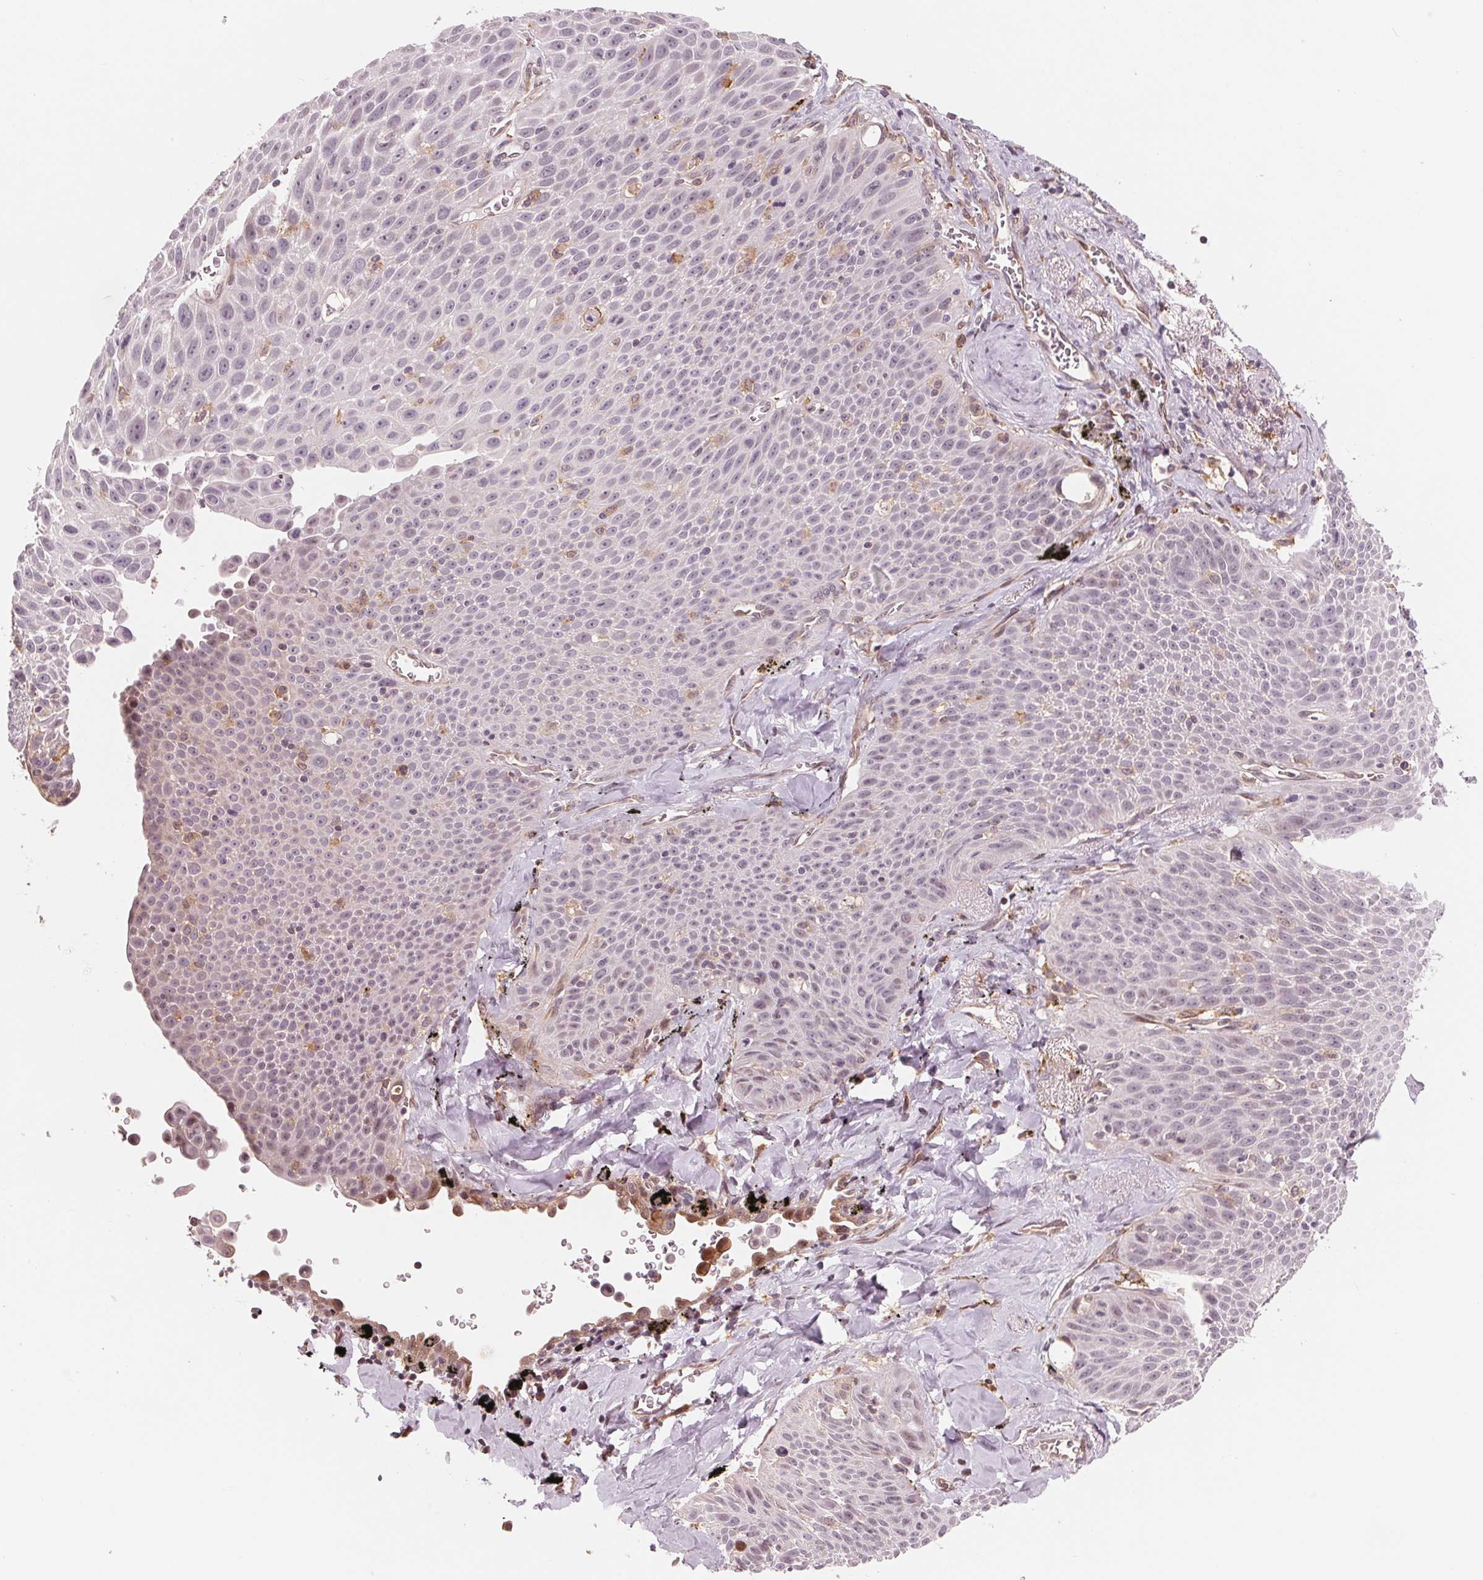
{"staining": {"intensity": "negative", "quantity": "none", "location": "none"}, "tissue": "lung cancer", "cell_type": "Tumor cells", "image_type": "cancer", "snomed": [{"axis": "morphology", "description": "Squamous cell carcinoma, NOS"}, {"axis": "morphology", "description": "Squamous cell carcinoma, metastatic, NOS"}, {"axis": "topography", "description": "Lymph node"}, {"axis": "topography", "description": "Lung"}], "caption": "The immunohistochemistry photomicrograph has no significant positivity in tumor cells of metastatic squamous cell carcinoma (lung) tissue.", "gene": "IL9R", "patient": {"sex": "female", "age": 62}}